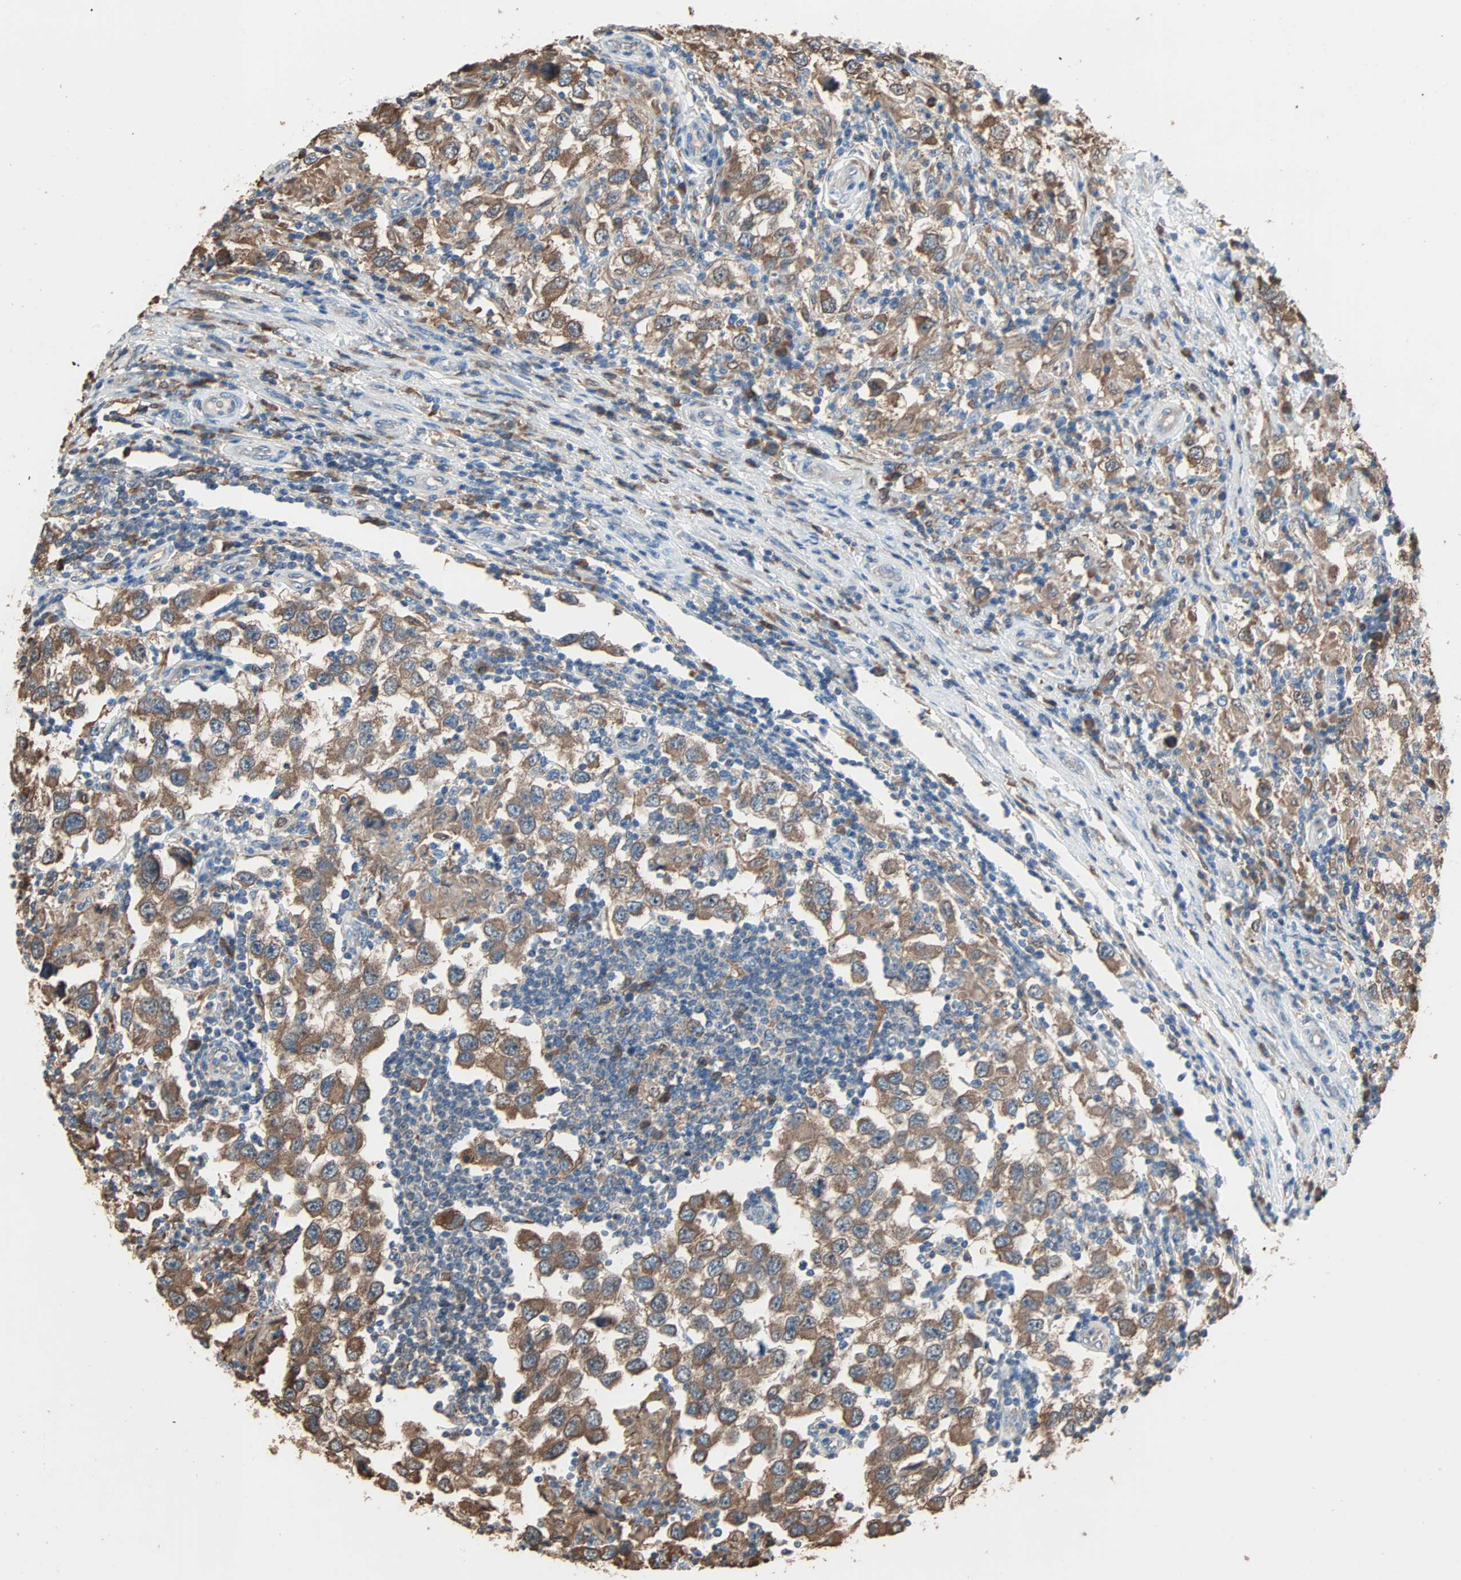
{"staining": {"intensity": "moderate", "quantity": ">75%", "location": "cytoplasmic/membranous"}, "tissue": "testis cancer", "cell_type": "Tumor cells", "image_type": "cancer", "snomed": [{"axis": "morphology", "description": "Carcinoma, Embryonal, NOS"}, {"axis": "topography", "description": "Testis"}], "caption": "Immunohistochemical staining of testis embryonal carcinoma exhibits moderate cytoplasmic/membranous protein positivity in approximately >75% of tumor cells.", "gene": "PRDX1", "patient": {"sex": "male", "age": 21}}